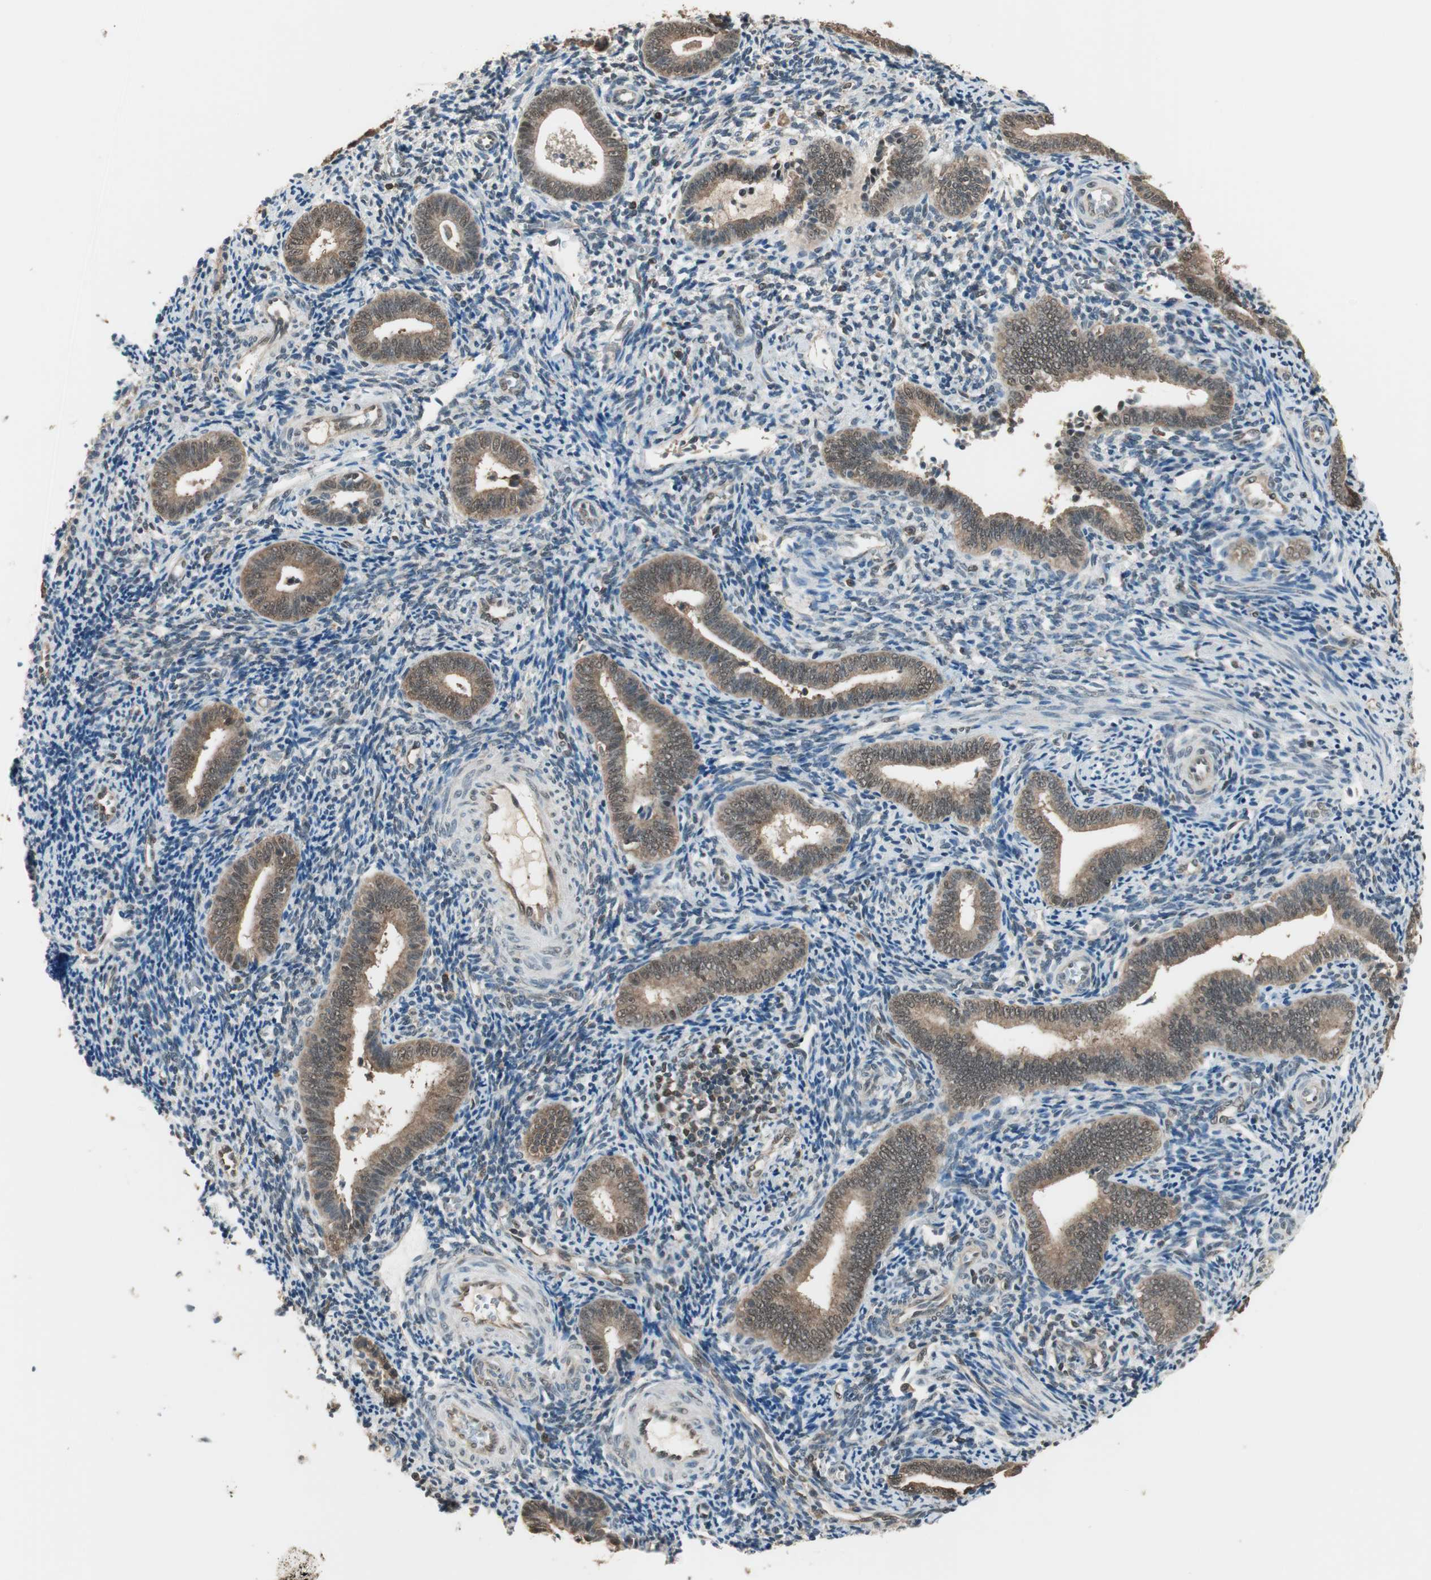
{"staining": {"intensity": "weak", "quantity": "<25%", "location": "cytoplasmic/membranous"}, "tissue": "endometrium", "cell_type": "Cells in endometrial stroma", "image_type": "normal", "snomed": [{"axis": "morphology", "description": "Normal tissue, NOS"}, {"axis": "topography", "description": "Uterus"}, {"axis": "topography", "description": "Endometrium"}], "caption": "Immunohistochemical staining of unremarkable endometrium displays no significant expression in cells in endometrial stroma.", "gene": "USP5", "patient": {"sex": "female", "age": 33}}